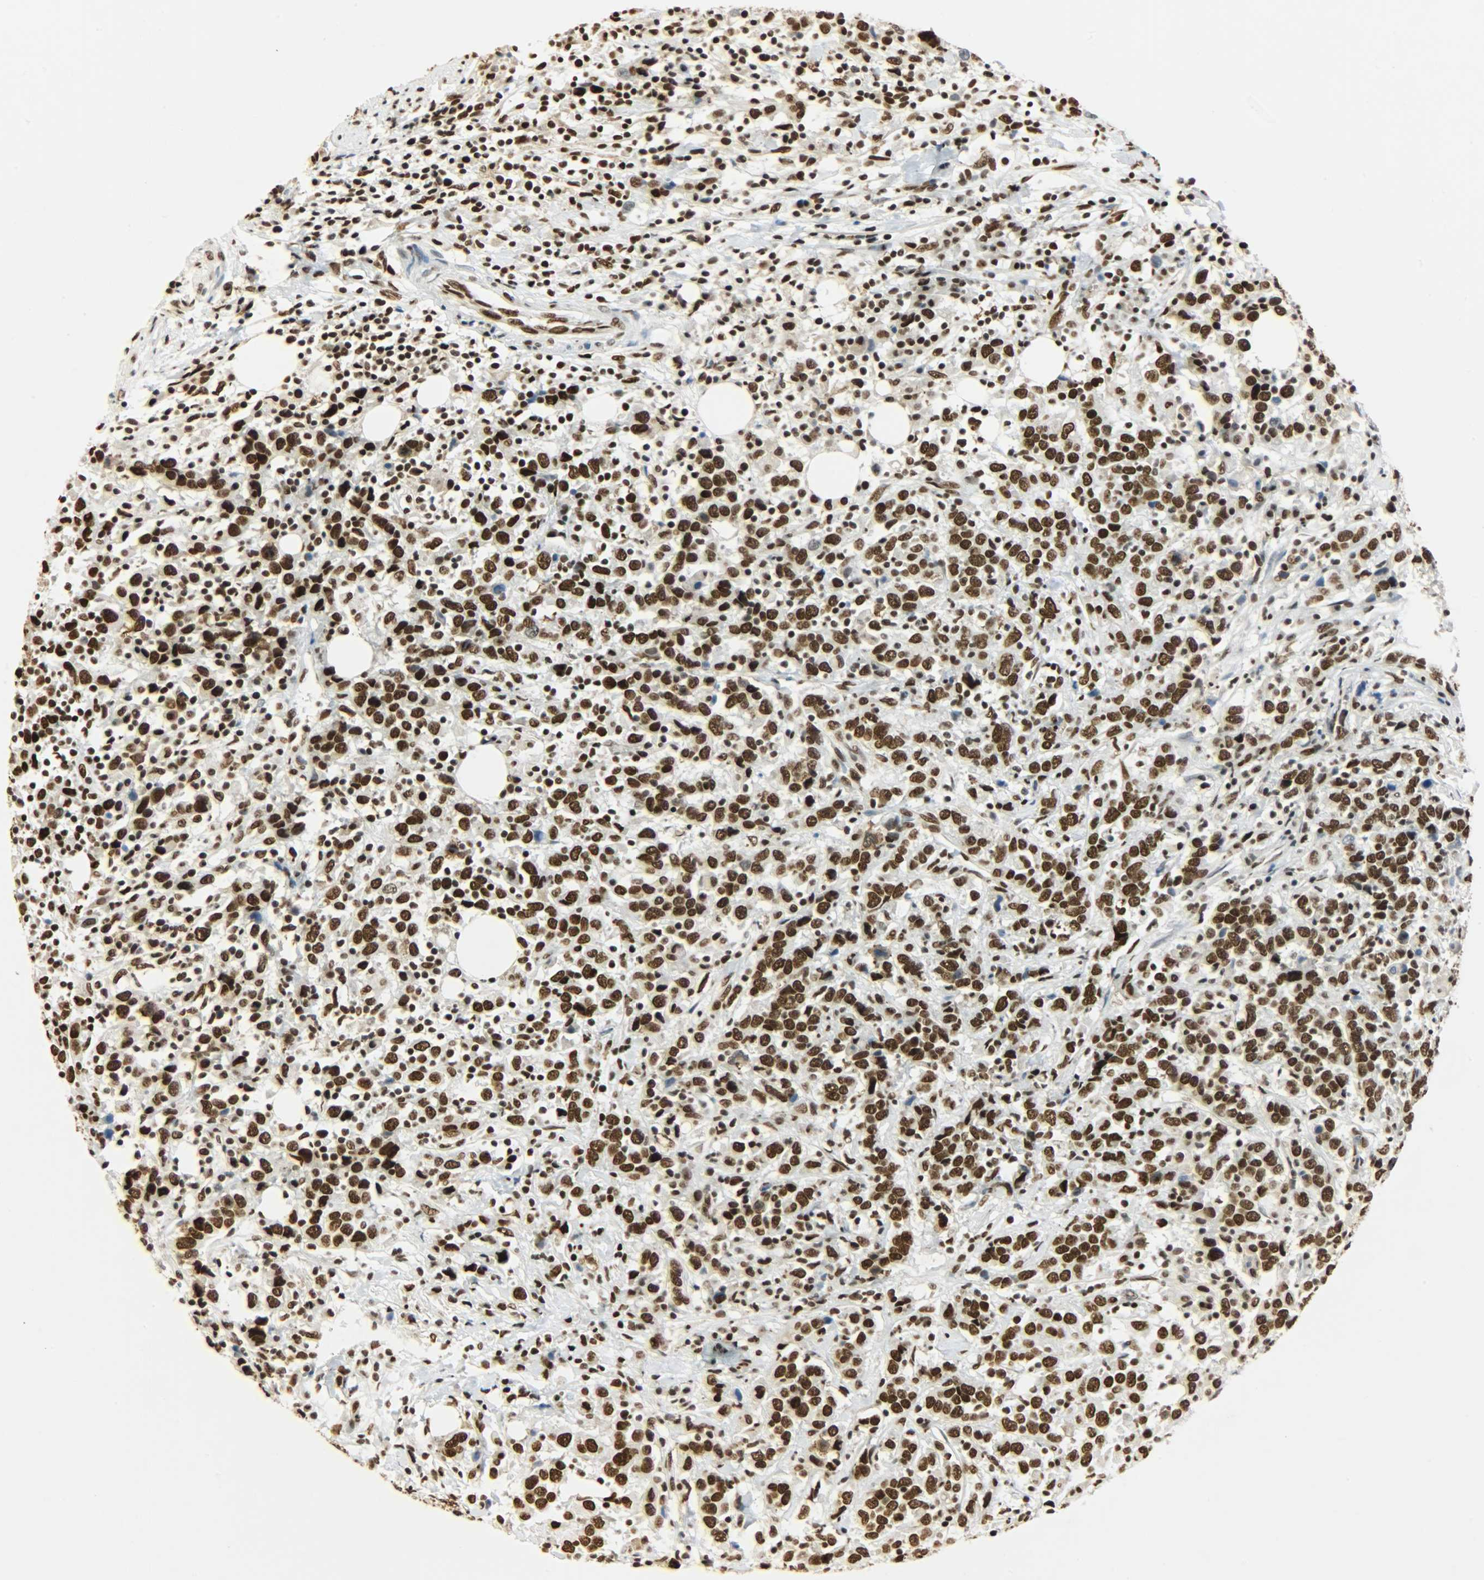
{"staining": {"intensity": "strong", "quantity": ">75%", "location": "nuclear"}, "tissue": "urothelial cancer", "cell_type": "Tumor cells", "image_type": "cancer", "snomed": [{"axis": "morphology", "description": "Urothelial carcinoma, High grade"}, {"axis": "topography", "description": "Urinary bladder"}], "caption": "Immunohistochemistry (IHC) (DAB (3,3'-diaminobenzidine)) staining of high-grade urothelial carcinoma displays strong nuclear protein staining in approximately >75% of tumor cells. (Stains: DAB in brown, nuclei in blue, Microscopy: brightfield microscopy at high magnification).", "gene": "KHDRBS1", "patient": {"sex": "male", "age": 61}}